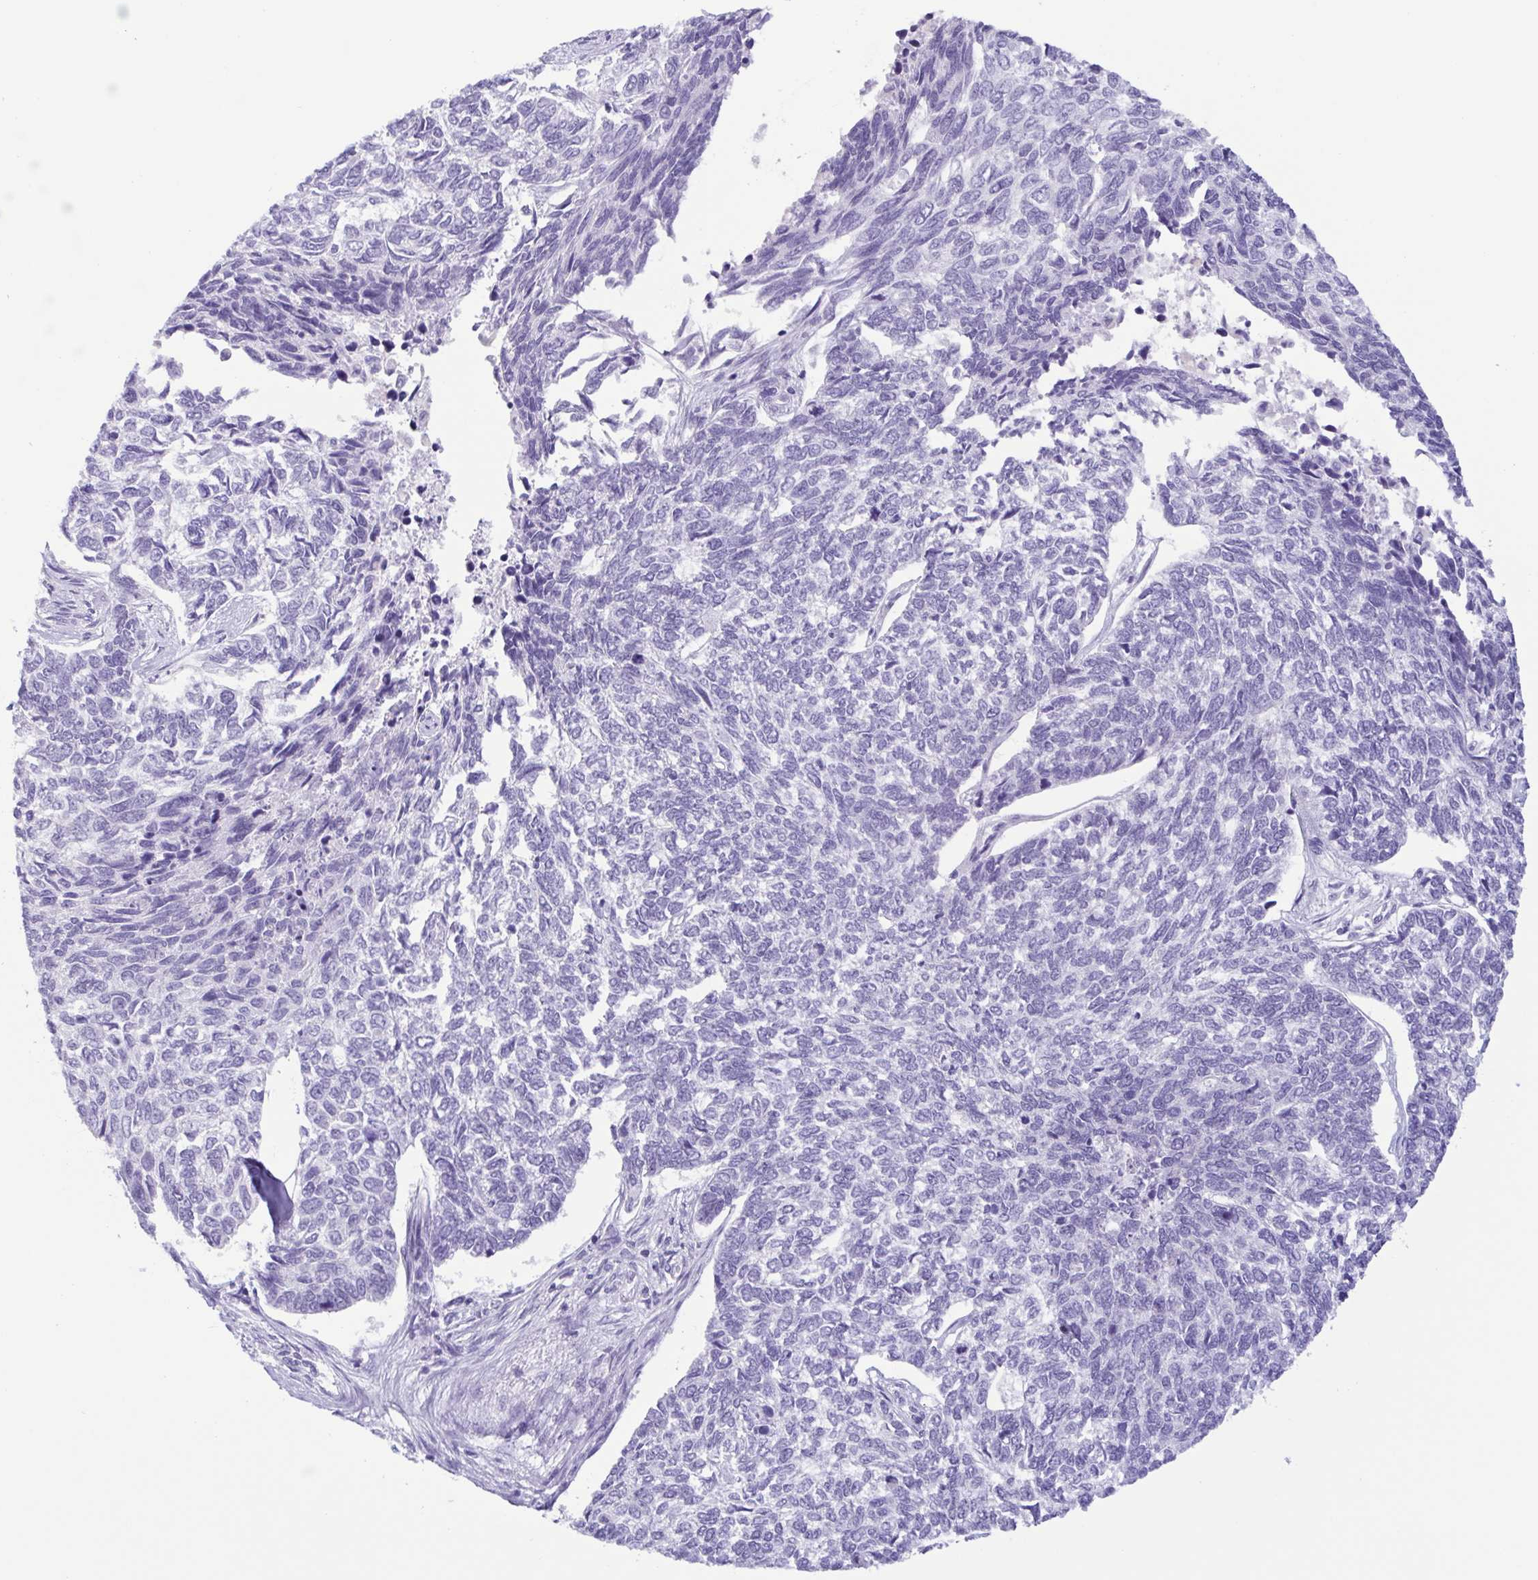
{"staining": {"intensity": "negative", "quantity": "none", "location": "none"}, "tissue": "skin cancer", "cell_type": "Tumor cells", "image_type": "cancer", "snomed": [{"axis": "morphology", "description": "Basal cell carcinoma"}, {"axis": "topography", "description": "Skin"}], "caption": "Immunohistochemical staining of skin cancer (basal cell carcinoma) shows no significant expression in tumor cells.", "gene": "LTF", "patient": {"sex": "female", "age": 65}}